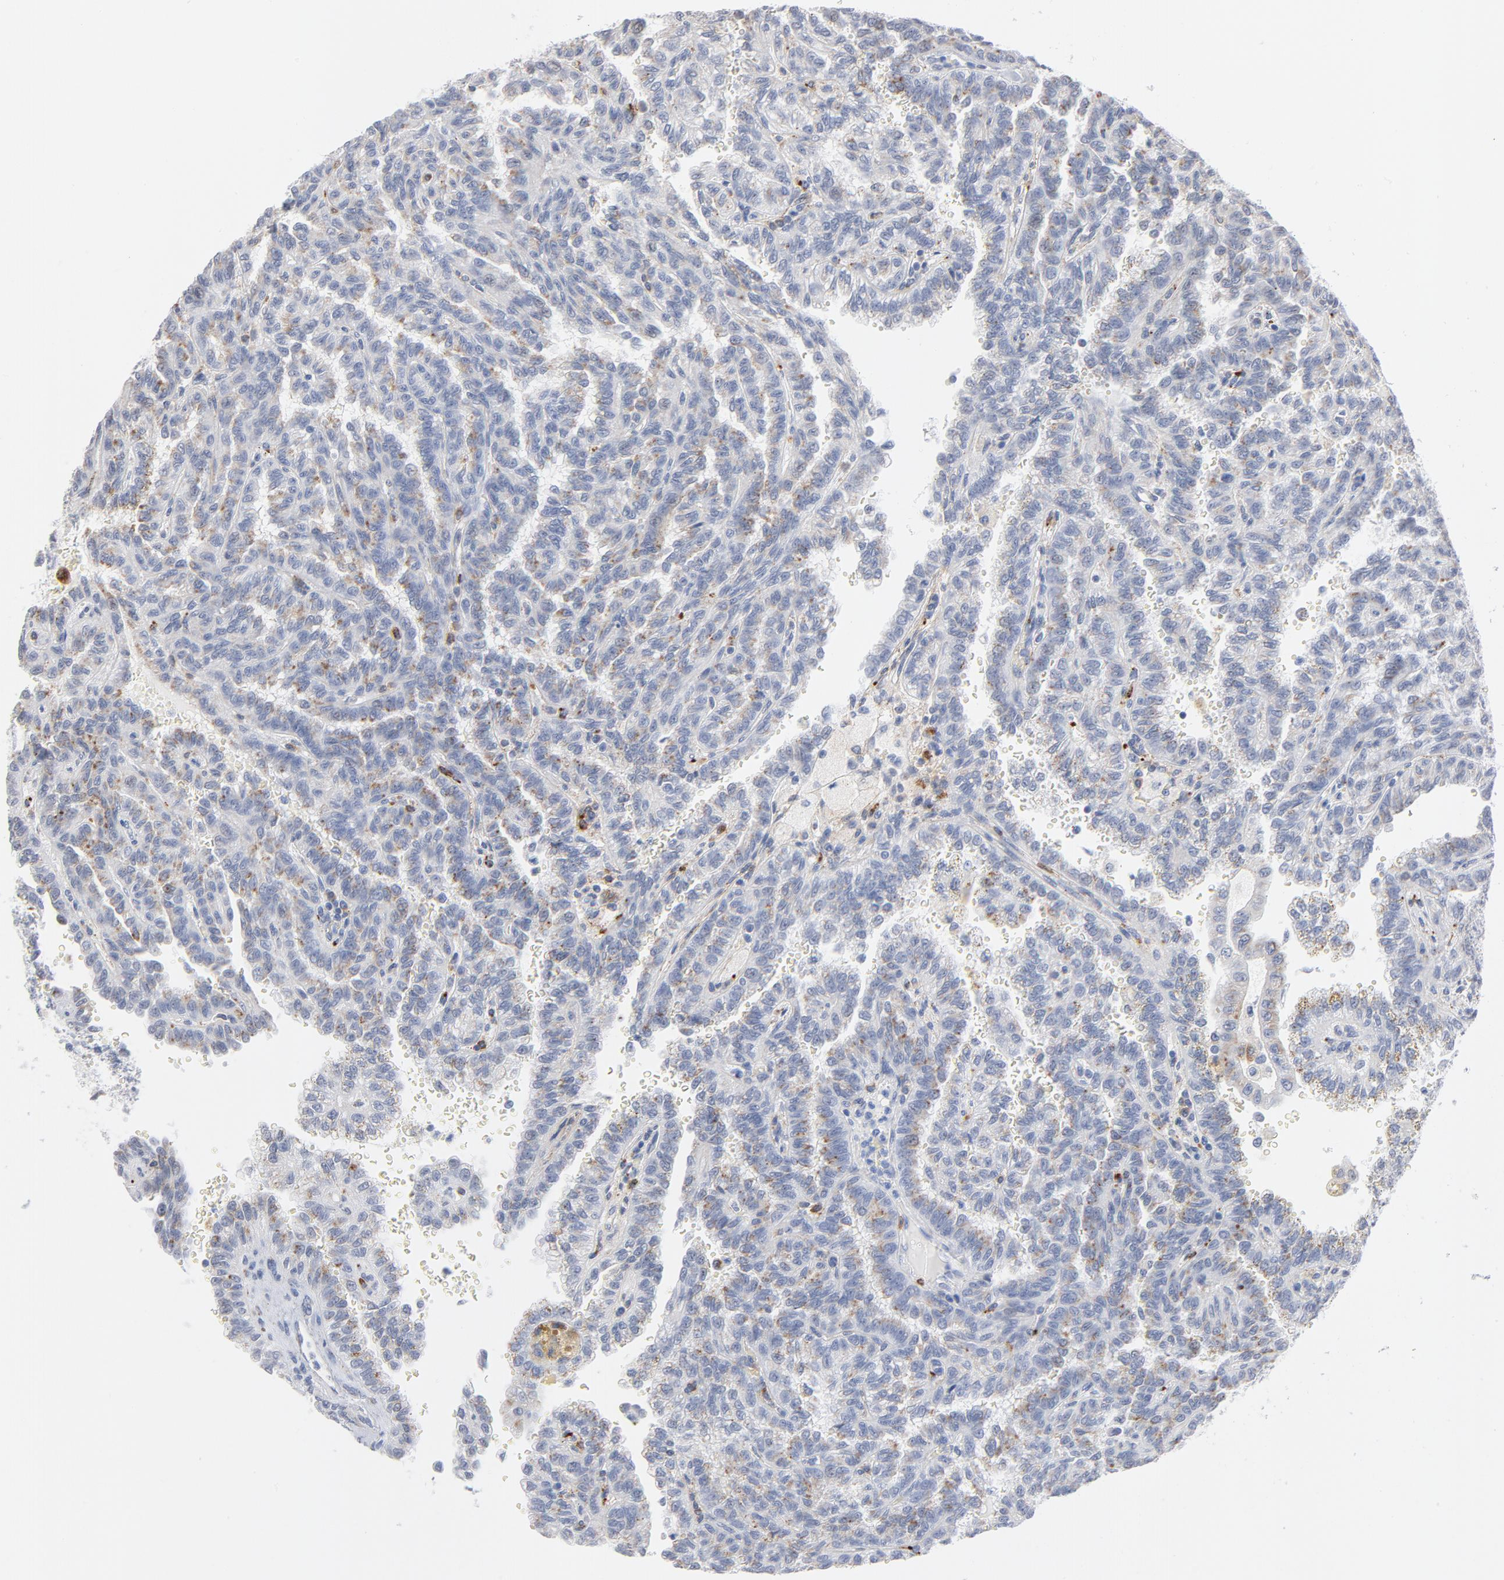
{"staining": {"intensity": "weak", "quantity": "25%-75%", "location": "cytoplasmic/membranous"}, "tissue": "renal cancer", "cell_type": "Tumor cells", "image_type": "cancer", "snomed": [{"axis": "morphology", "description": "Inflammation, NOS"}, {"axis": "morphology", "description": "Adenocarcinoma, NOS"}, {"axis": "topography", "description": "Kidney"}], "caption": "Renal cancer stained with a brown dye shows weak cytoplasmic/membranous positive positivity in about 25%-75% of tumor cells.", "gene": "LTBP2", "patient": {"sex": "male", "age": 68}}